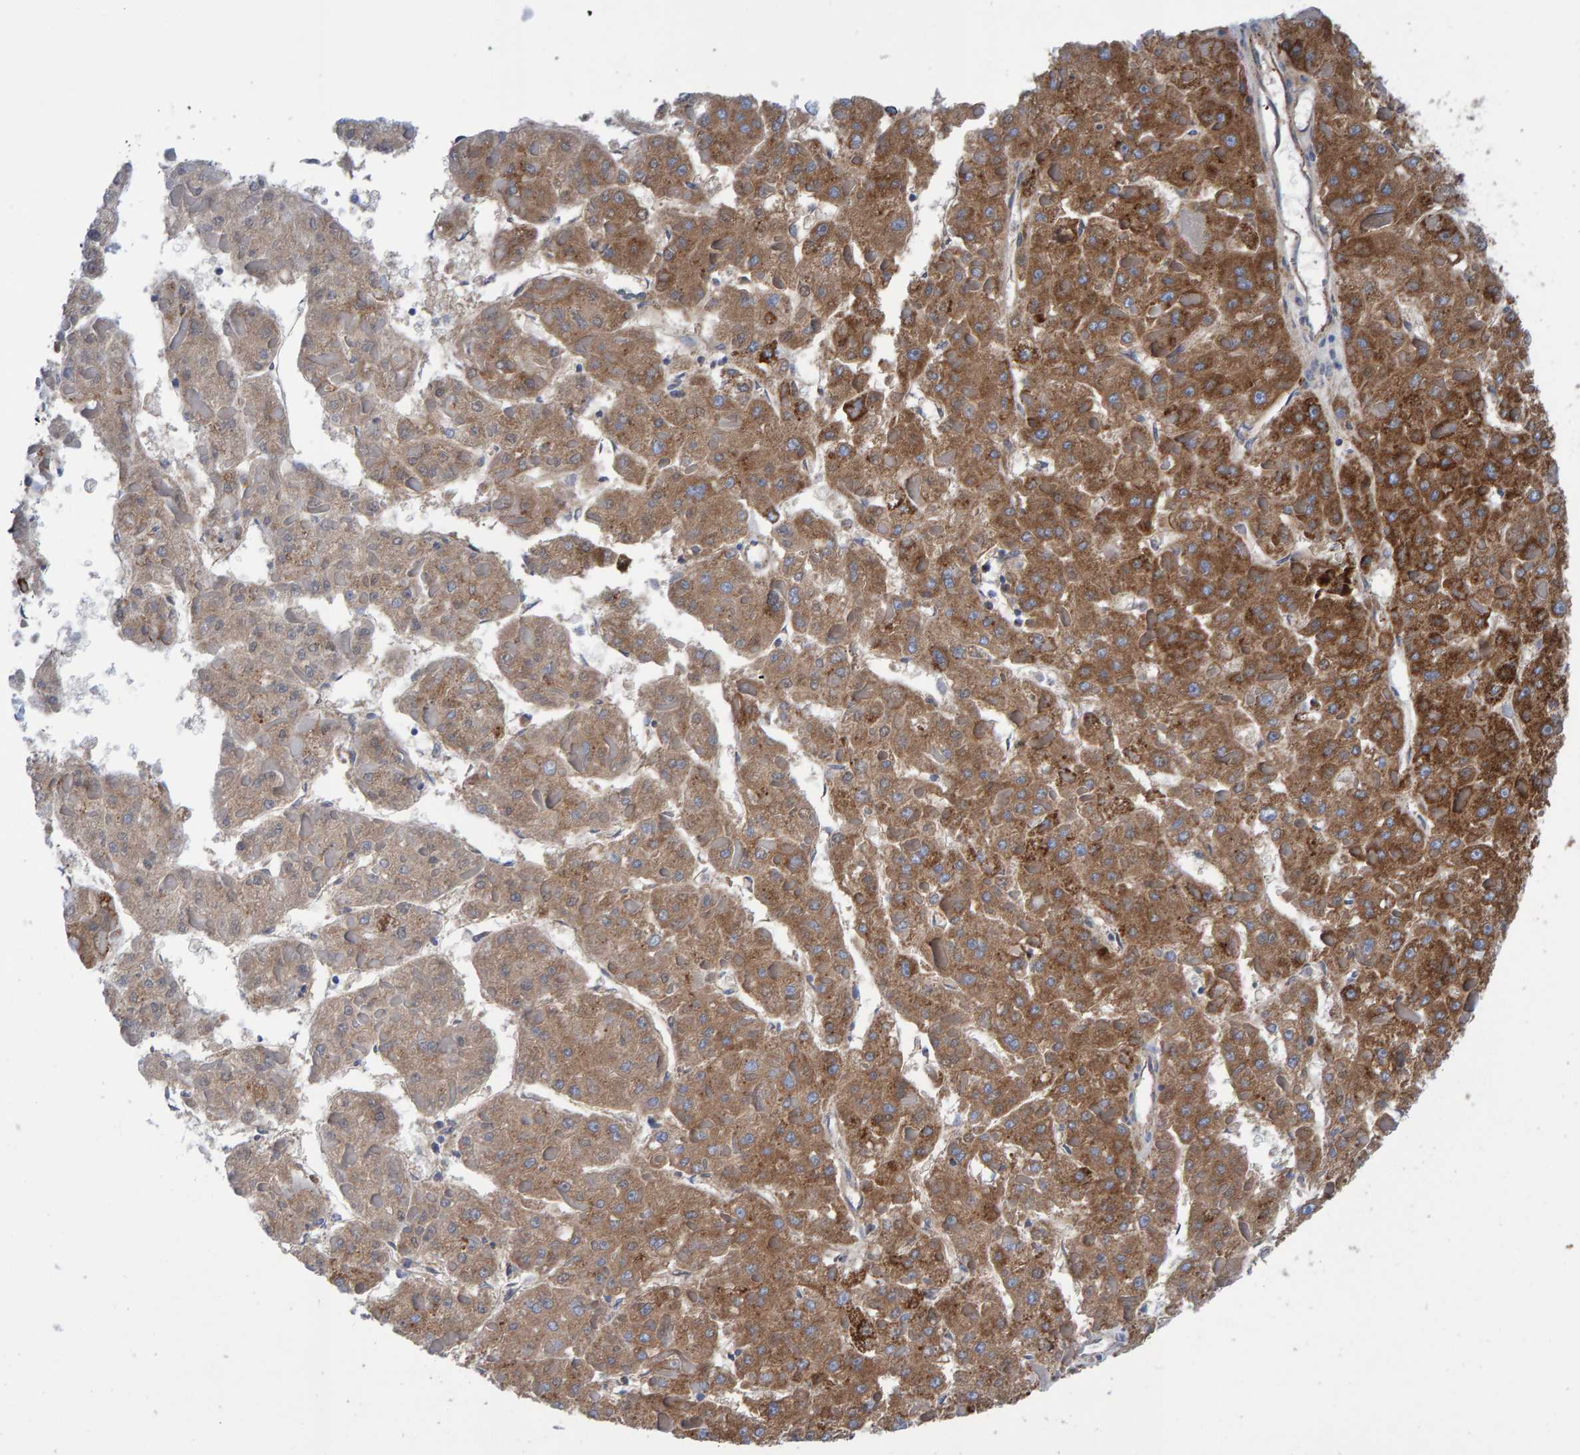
{"staining": {"intensity": "strong", "quantity": ">75%", "location": "cytoplasmic/membranous"}, "tissue": "liver cancer", "cell_type": "Tumor cells", "image_type": "cancer", "snomed": [{"axis": "morphology", "description": "Carcinoma, Hepatocellular, NOS"}, {"axis": "topography", "description": "Liver"}], "caption": "Tumor cells reveal high levels of strong cytoplasmic/membranous staining in about >75% of cells in liver cancer (hepatocellular carcinoma). The protein is stained brown, and the nuclei are stained in blue (DAB IHC with brightfield microscopy, high magnification).", "gene": "ENSG00000262660", "patient": {"sex": "female", "age": 73}}